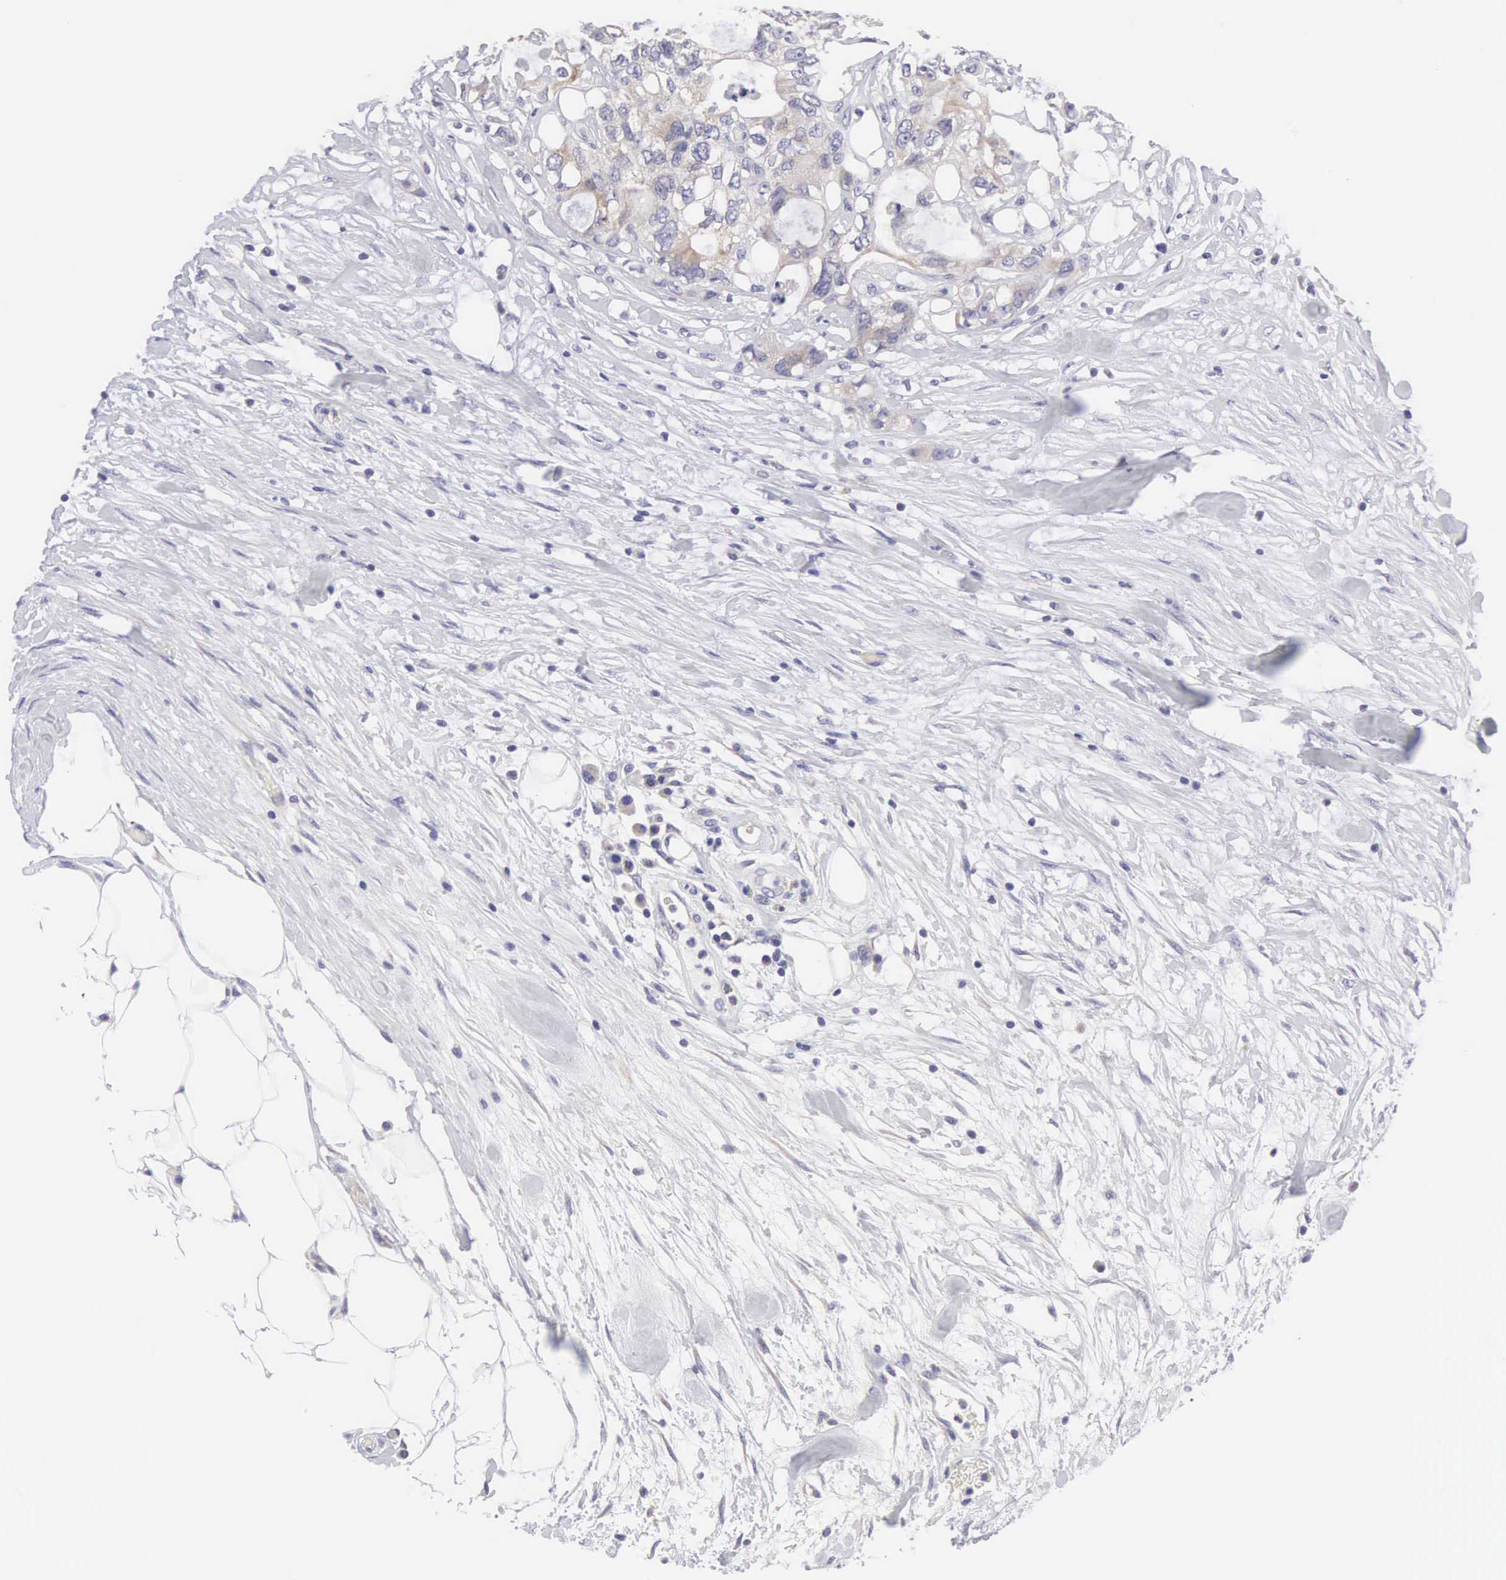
{"staining": {"intensity": "negative", "quantity": "none", "location": "none"}, "tissue": "colorectal cancer", "cell_type": "Tumor cells", "image_type": "cancer", "snomed": [{"axis": "morphology", "description": "Adenocarcinoma, NOS"}, {"axis": "topography", "description": "Rectum"}], "caption": "This image is of colorectal adenocarcinoma stained with IHC to label a protein in brown with the nuclei are counter-stained blue. There is no expression in tumor cells. (DAB (3,3'-diaminobenzidine) IHC visualized using brightfield microscopy, high magnification).", "gene": "SLITRK4", "patient": {"sex": "female", "age": 57}}